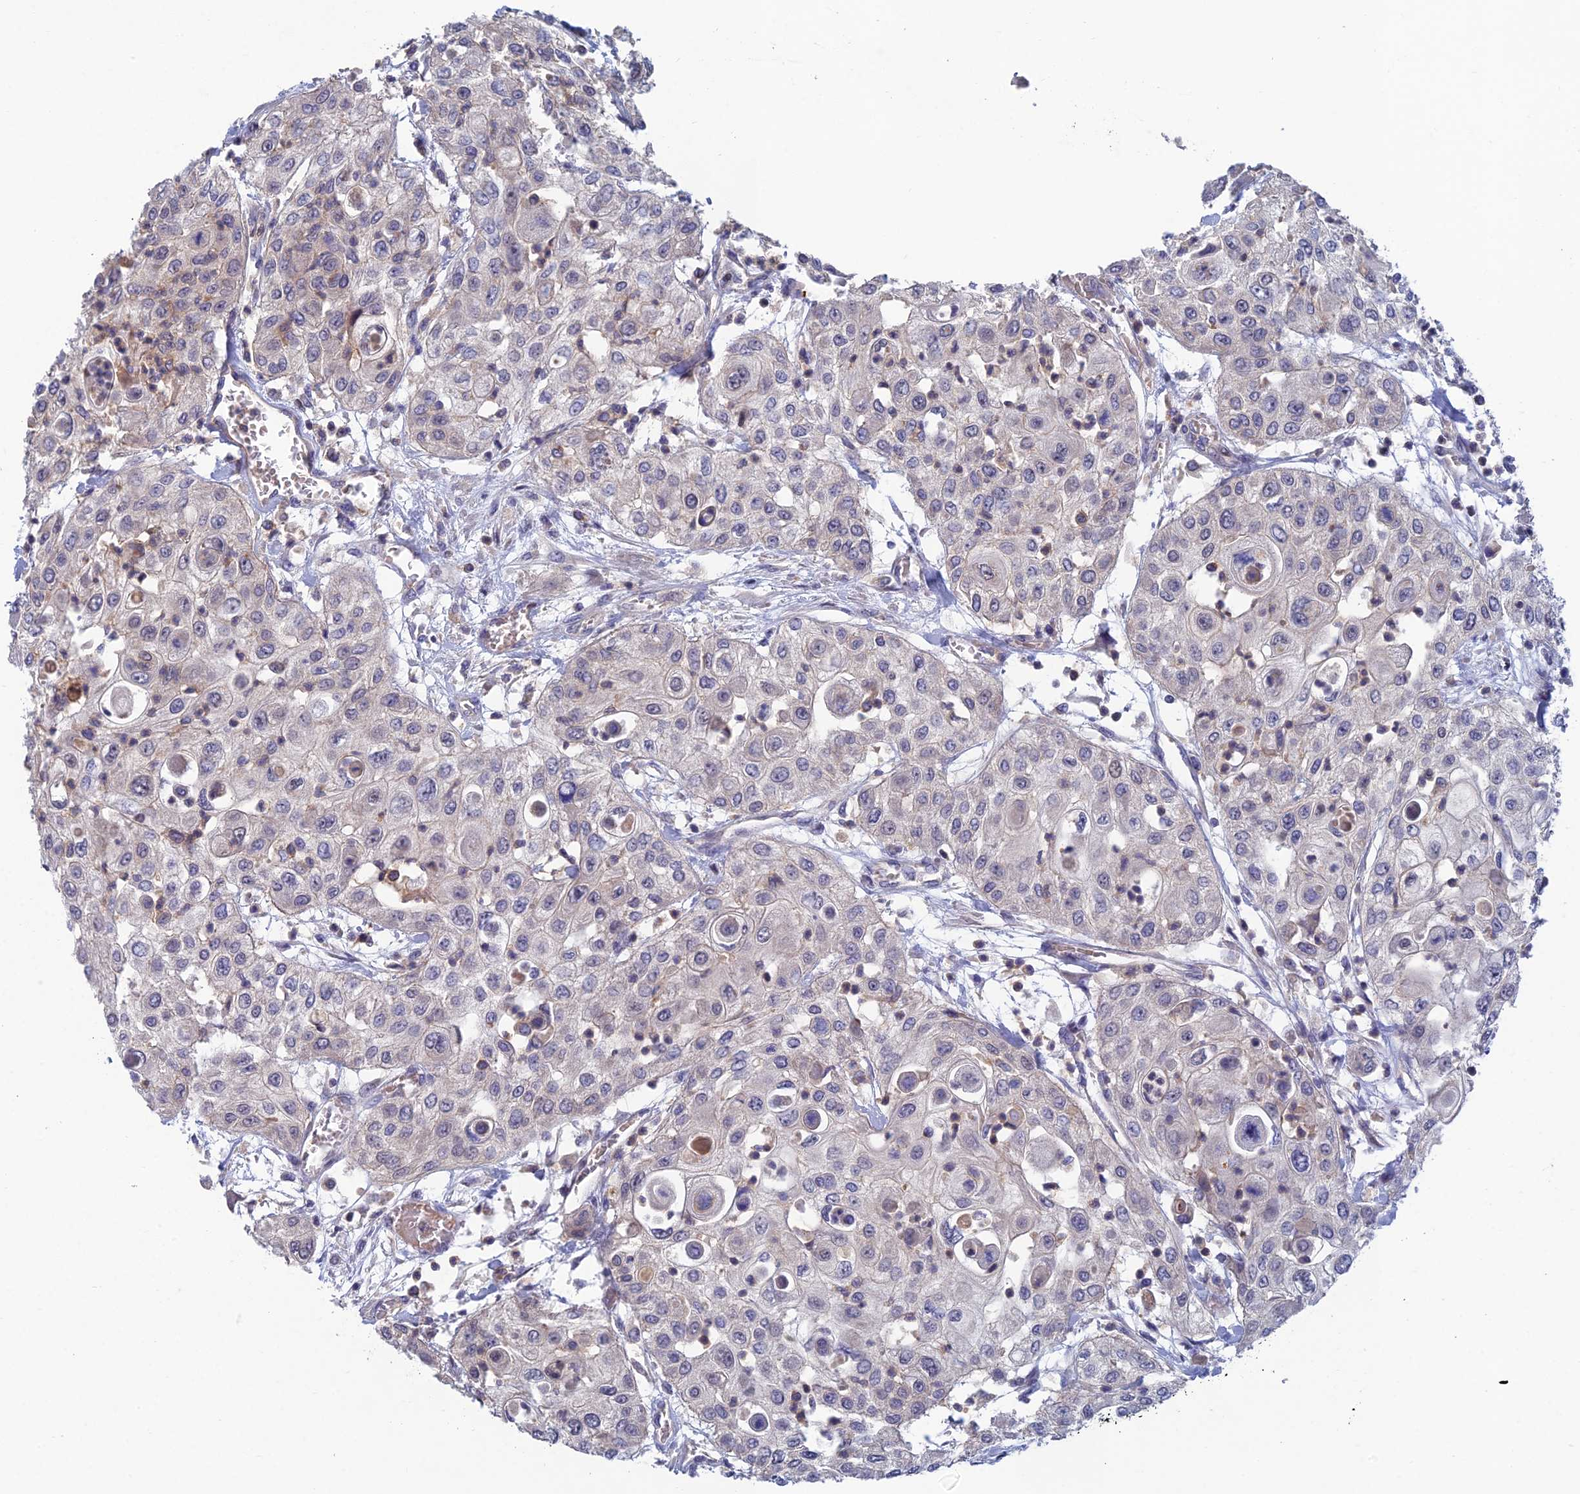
{"staining": {"intensity": "negative", "quantity": "none", "location": "none"}, "tissue": "urothelial cancer", "cell_type": "Tumor cells", "image_type": "cancer", "snomed": [{"axis": "morphology", "description": "Urothelial carcinoma, High grade"}, {"axis": "topography", "description": "Urinary bladder"}], "caption": "This is a histopathology image of immunohistochemistry staining of urothelial carcinoma (high-grade), which shows no positivity in tumor cells.", "gene": "USP37", "patient": {"sex": "female", "age": 79}}